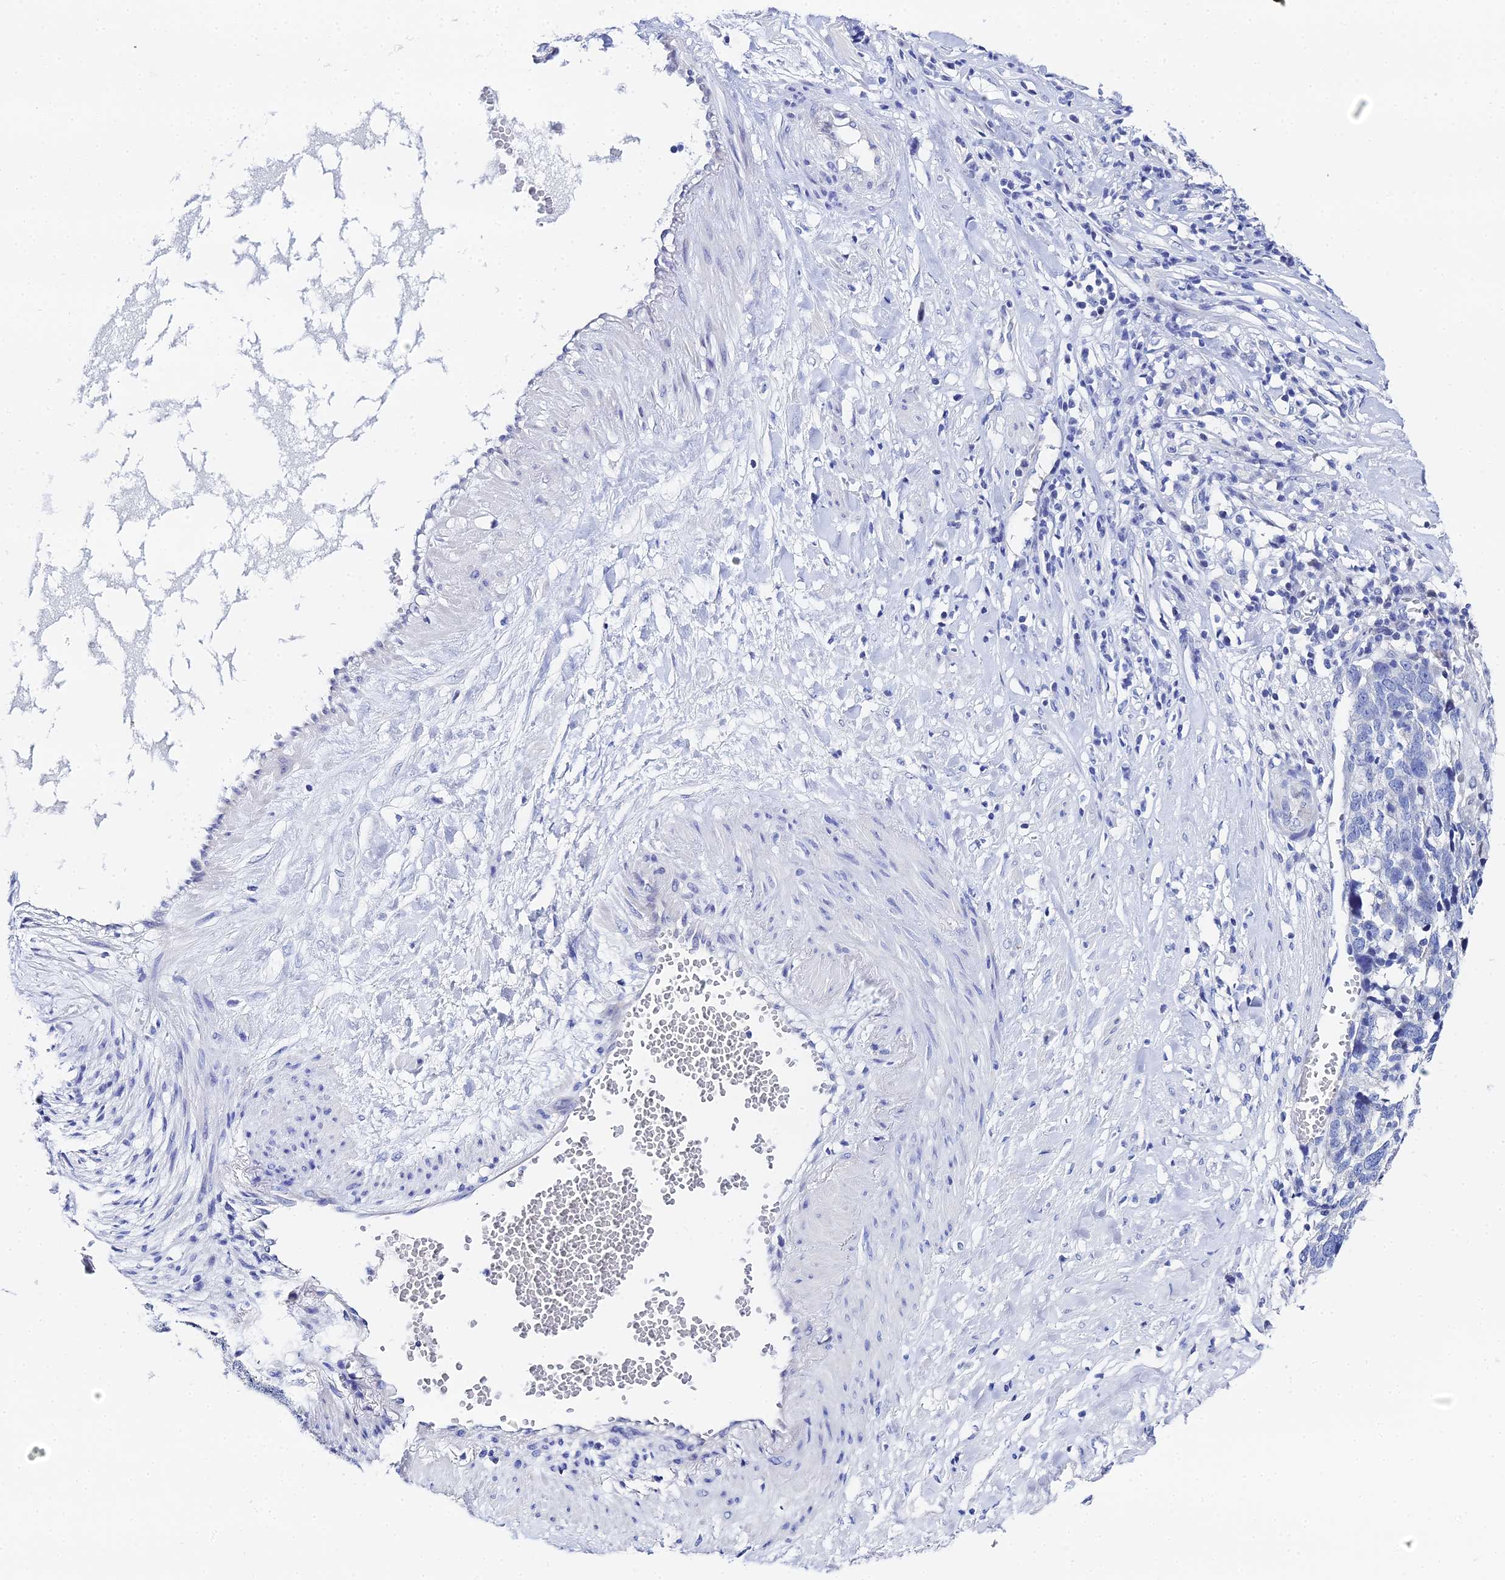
{"staining": {"intensity": "negative", "quantity": "none", "location": "none"}, "tissue": "ovarian cancer", "cell_type": "Tumor cells", "image_type": "cancer", "snomed": [{"axis": "morphology", "description": "Cystadenocarcinoma, serous, NOS"}, {"axis": "topography", "description": "Ovary"}], "caption": "Immunohistochemistry of human serous cystadenocarcinoma (ovarian) demonstrates no staining in tumor cells.", "gene": "OCM", "patient": {"sex": "female", "age": 59}}